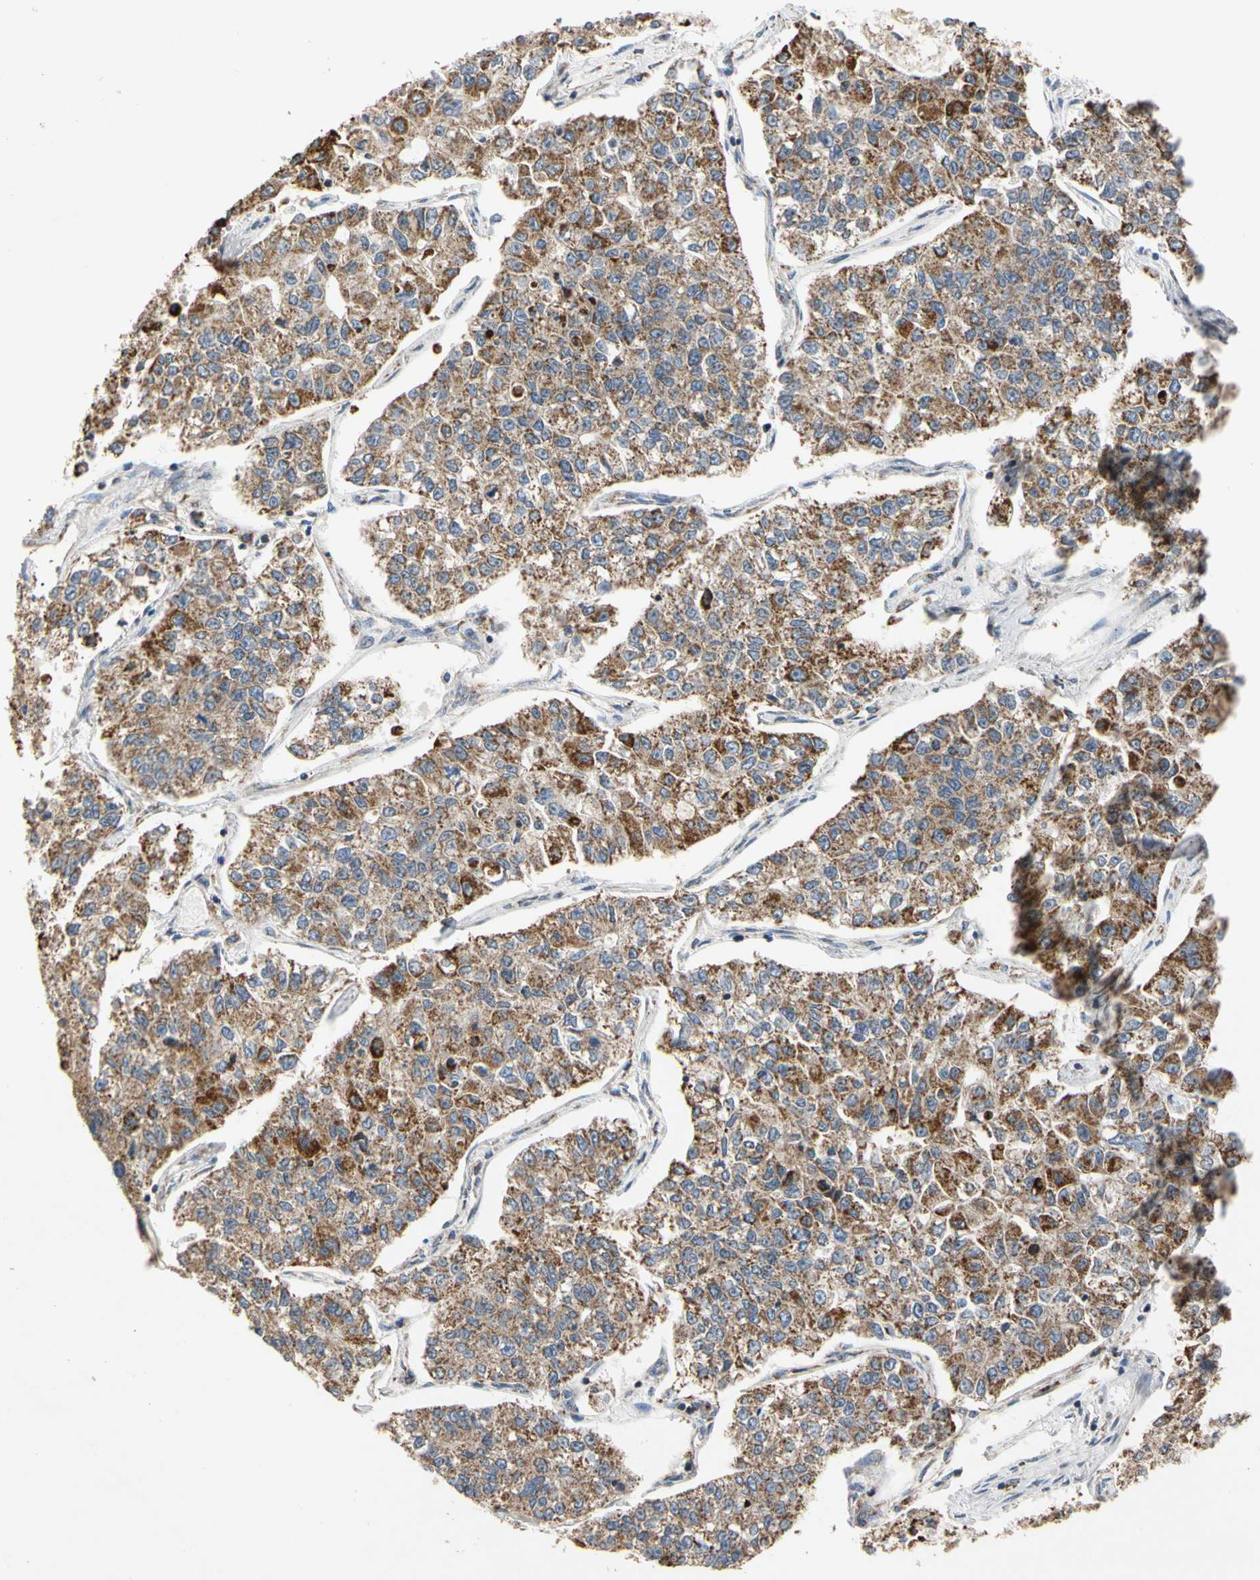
{"staining": {"intensity": "moderate", "quantity": ">75%", "location": "cytoplasmic/membranous"}, "tissue": "lung cancer", "cell_type": "Tumor cells", "image_type": "cancer", "snomed": [{"axis": "morphology", "description": "Adenocarcinoma, NOS"}, {"axis": "topography", "description": "Lung"}], "caption": "Protein expression analysis of human lung cancer reveals moderate cytoplasmic/membranous positivity in about >75% of tumor cells. (brown staining indicates protein expression, while blue staining denotes nuclei).", "gene": "GPD2", "patient": {"sex": "male", "age": 49}}